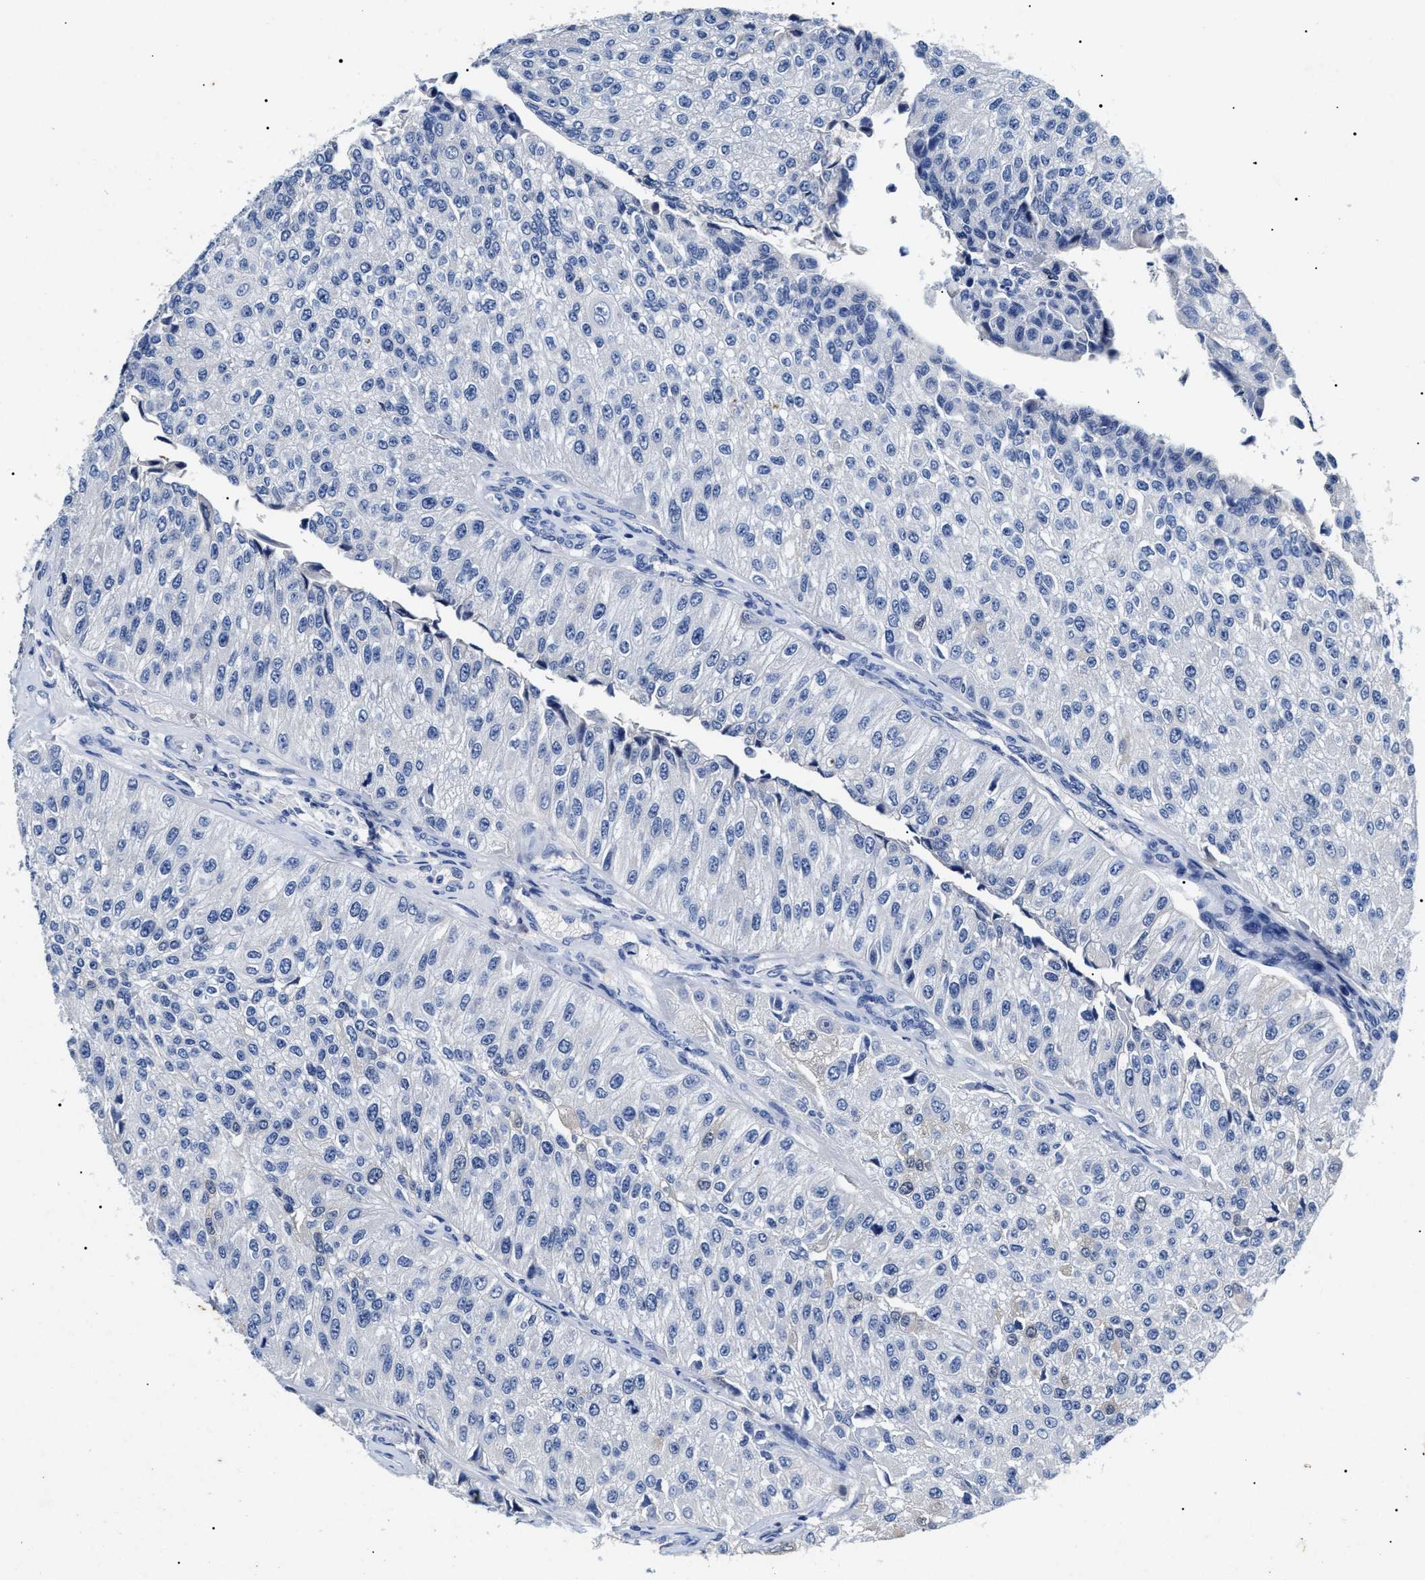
{"staining": {"intensity": "negative", "quantity": "none", "location": "none"}, "tissue": "urothelial cancer", "cell_type": "Tumor cells", "image_type": "cancer", "snomed": [{"axis": "morphology", "description": "Urothelial carcinoma, High grade"}, {"axis": "topography", "description": "Kidney"}, {"axis": "topography", "description": "Urinary bladder"}], "caption": "Immunohistochemistry (IHC) photomicrograph of human high-grade urothelial carcinoma stained for a protein (brown), which reveals no positivity in tumor cells.", "gene": "LRRC8E", "patient": {"sex": "male", "age": 77}}